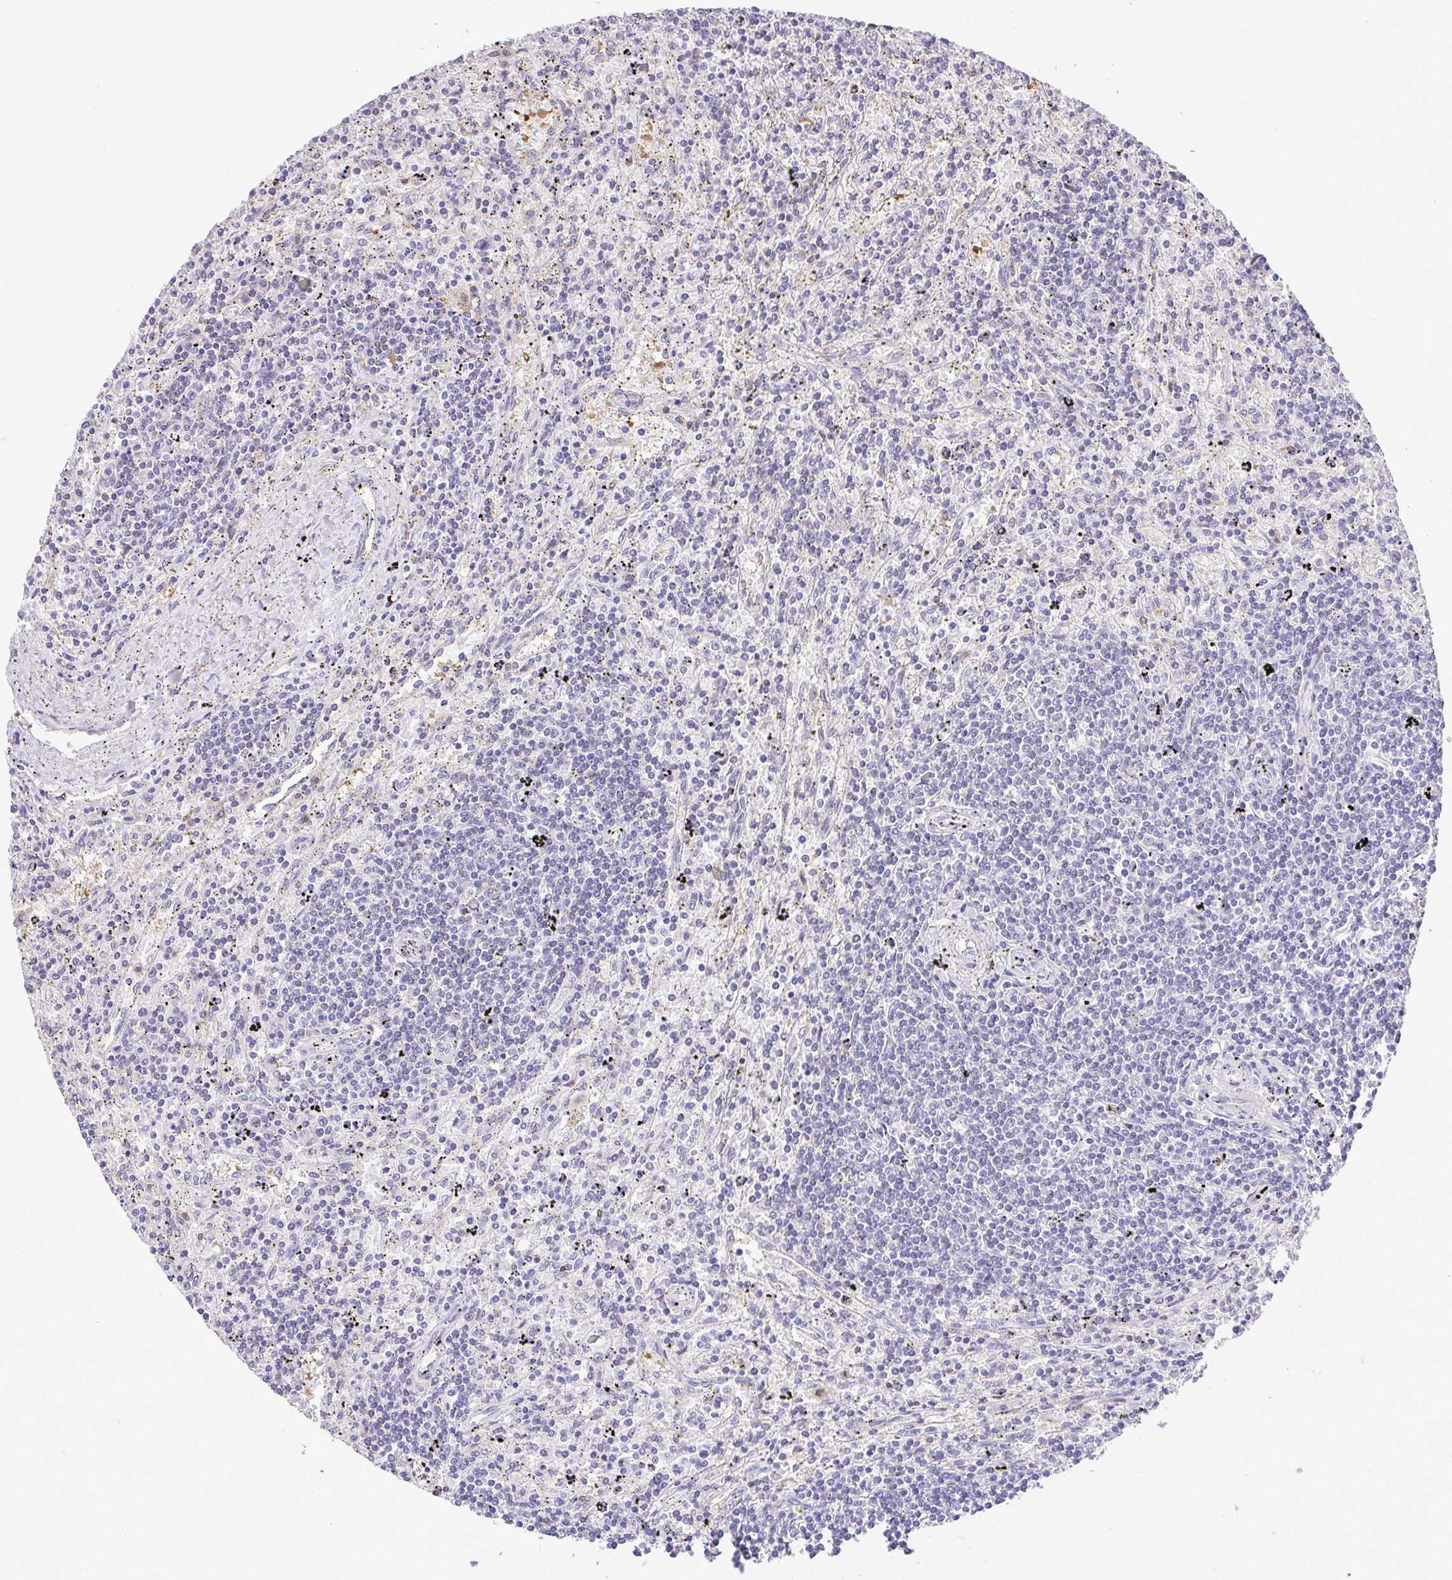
{"staining": {"intensity": "negative", "quantity": "none", "location": "none"}, "tissue": "lymphoma", "cell_type": "Tumor cells", "image_type": "cancer", "snomed": [{"axis": "morphology", "description": "Malignant lymphoma, non-Hodgkin's type, Low grade"}, {"axis": "topography", "description": "Spleen"}], "caption": "This image is of lymphoma stained with immunohistochemistry (IHC) to label a protein in brown with the nuclei are counter-stained blue. There is no staining in tumor cells.", "gene": "ZNF485", "patient": {"sex": "male", "age": 76}}